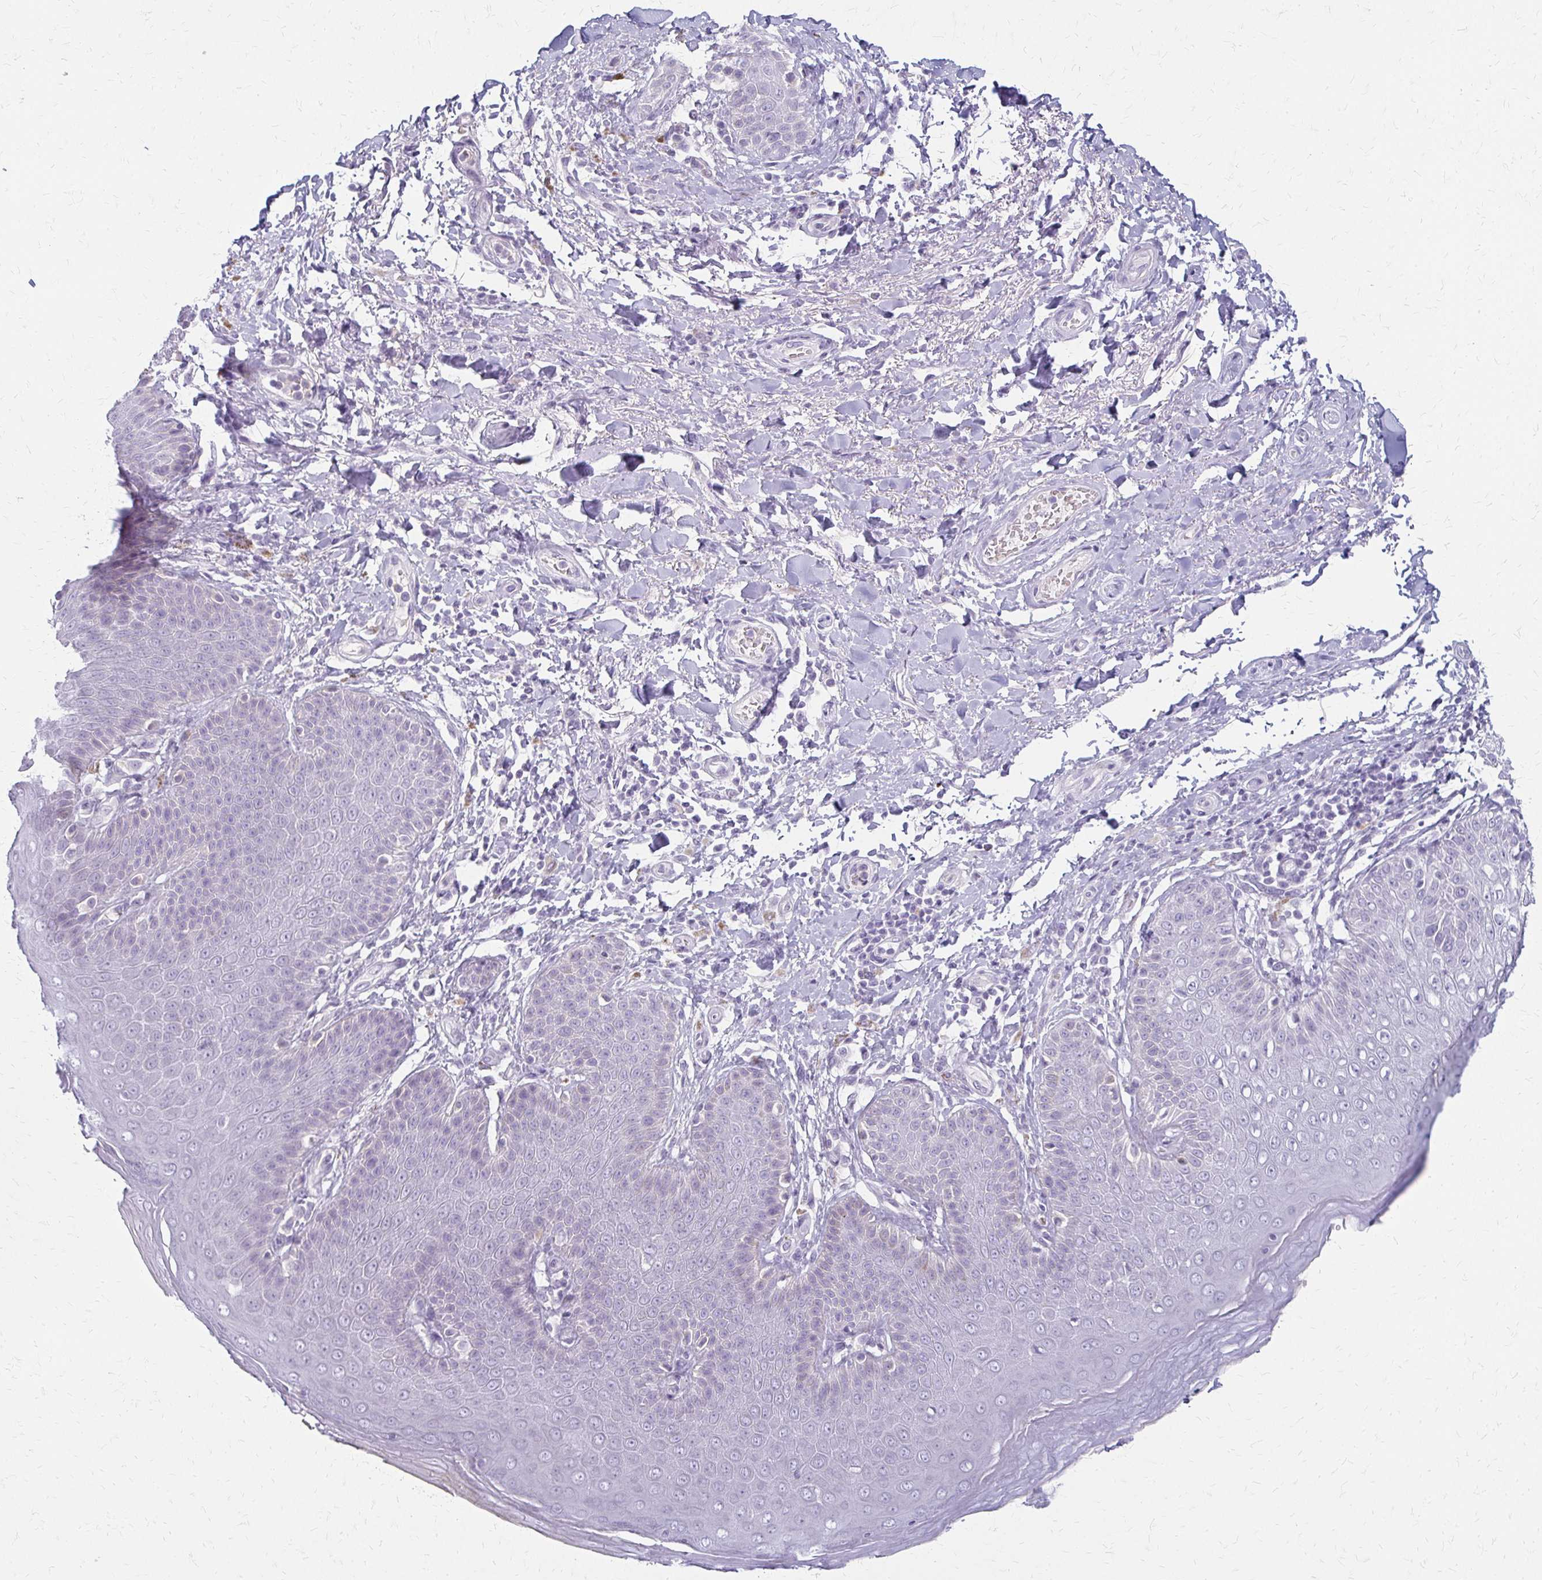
{"staining": {"intensity": "negative", "quantity": "none", "location": "none"}, "tissue": "skin", "cell_type": "Epidermal cells", "image_type": "normal", "snomed": [{"axis": "morphology", "description": "Normal tissue, NOS"}, {"axis": "topography", "description": "Peripheral nerve tissue"}], "caption": "Immunohistochemistry of benign skin displays no expression in epidermal cells. (DAB IHC visualized using brightfield microscopy, high magnification).", "gene": "ACP5", "patient": {"sex": "male", "age": 51}}